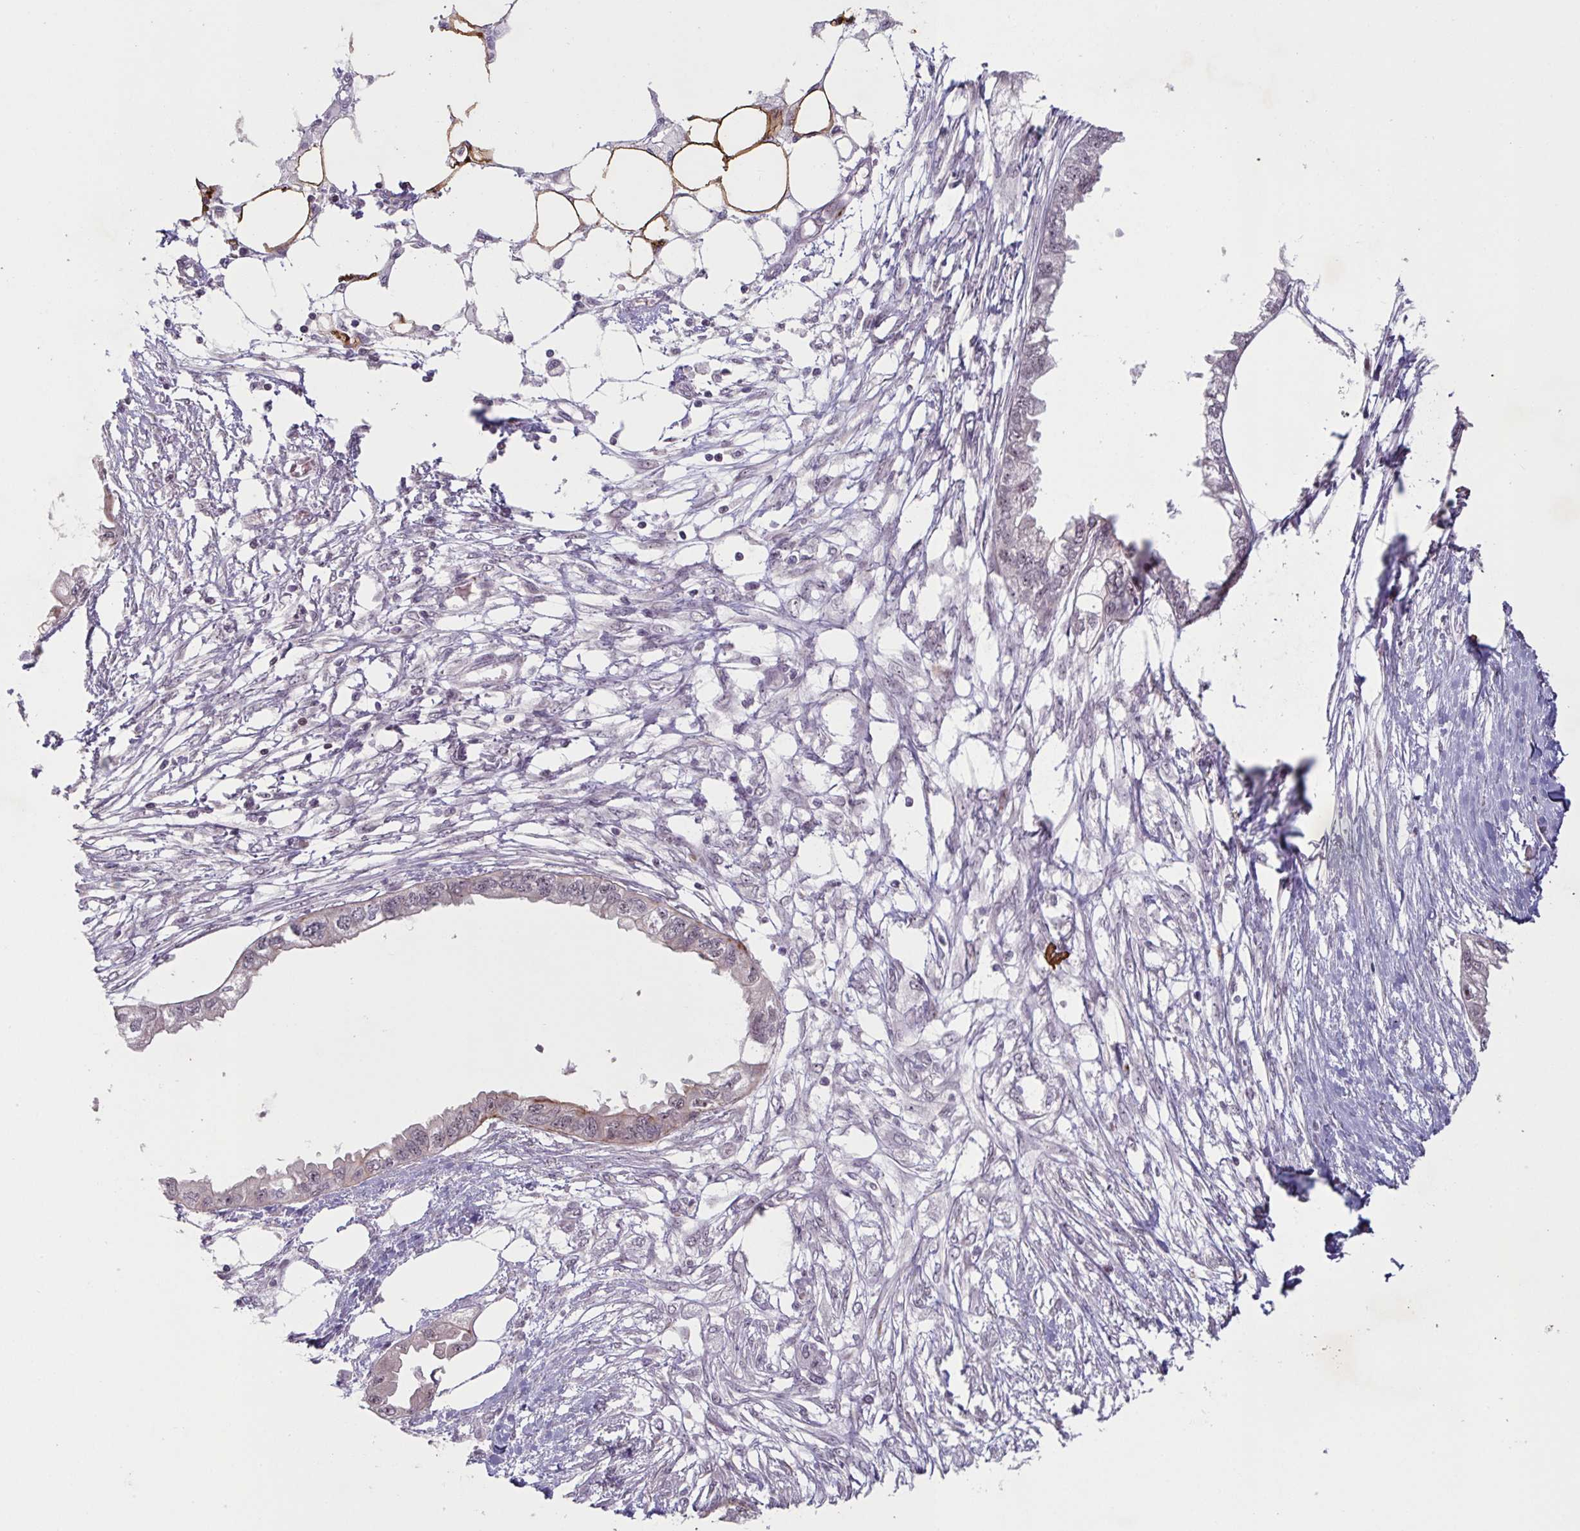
{"staining": {"intensity": "negative", "quantity": "none", "location": "none"}, "tissue": "endometrial cancer", "cell_type": "Tumor cells", "image_type": "cancer", "snomed": [{"axis": "morphology", "description": "Adenocarcinoma, NOS"}, {"axis": "morphology", "description": "Adenocarcinoma, metastatic, NOS"}, {"axis": "topography", "description": "Adipose tissue"}, {"axis": "topography", "description": "Endometrium"}], "caption": "This photomicrograph is of endometrial cancer (metastatic adenocarcinoma) stained with immunohistochemistry (IHC) to label a protein in brown with the nuclei are counter-stained blue. There is no positivity in tumor cells.", "gene": "NLRP13", "patient": {"sex": "female", "age": 67}}